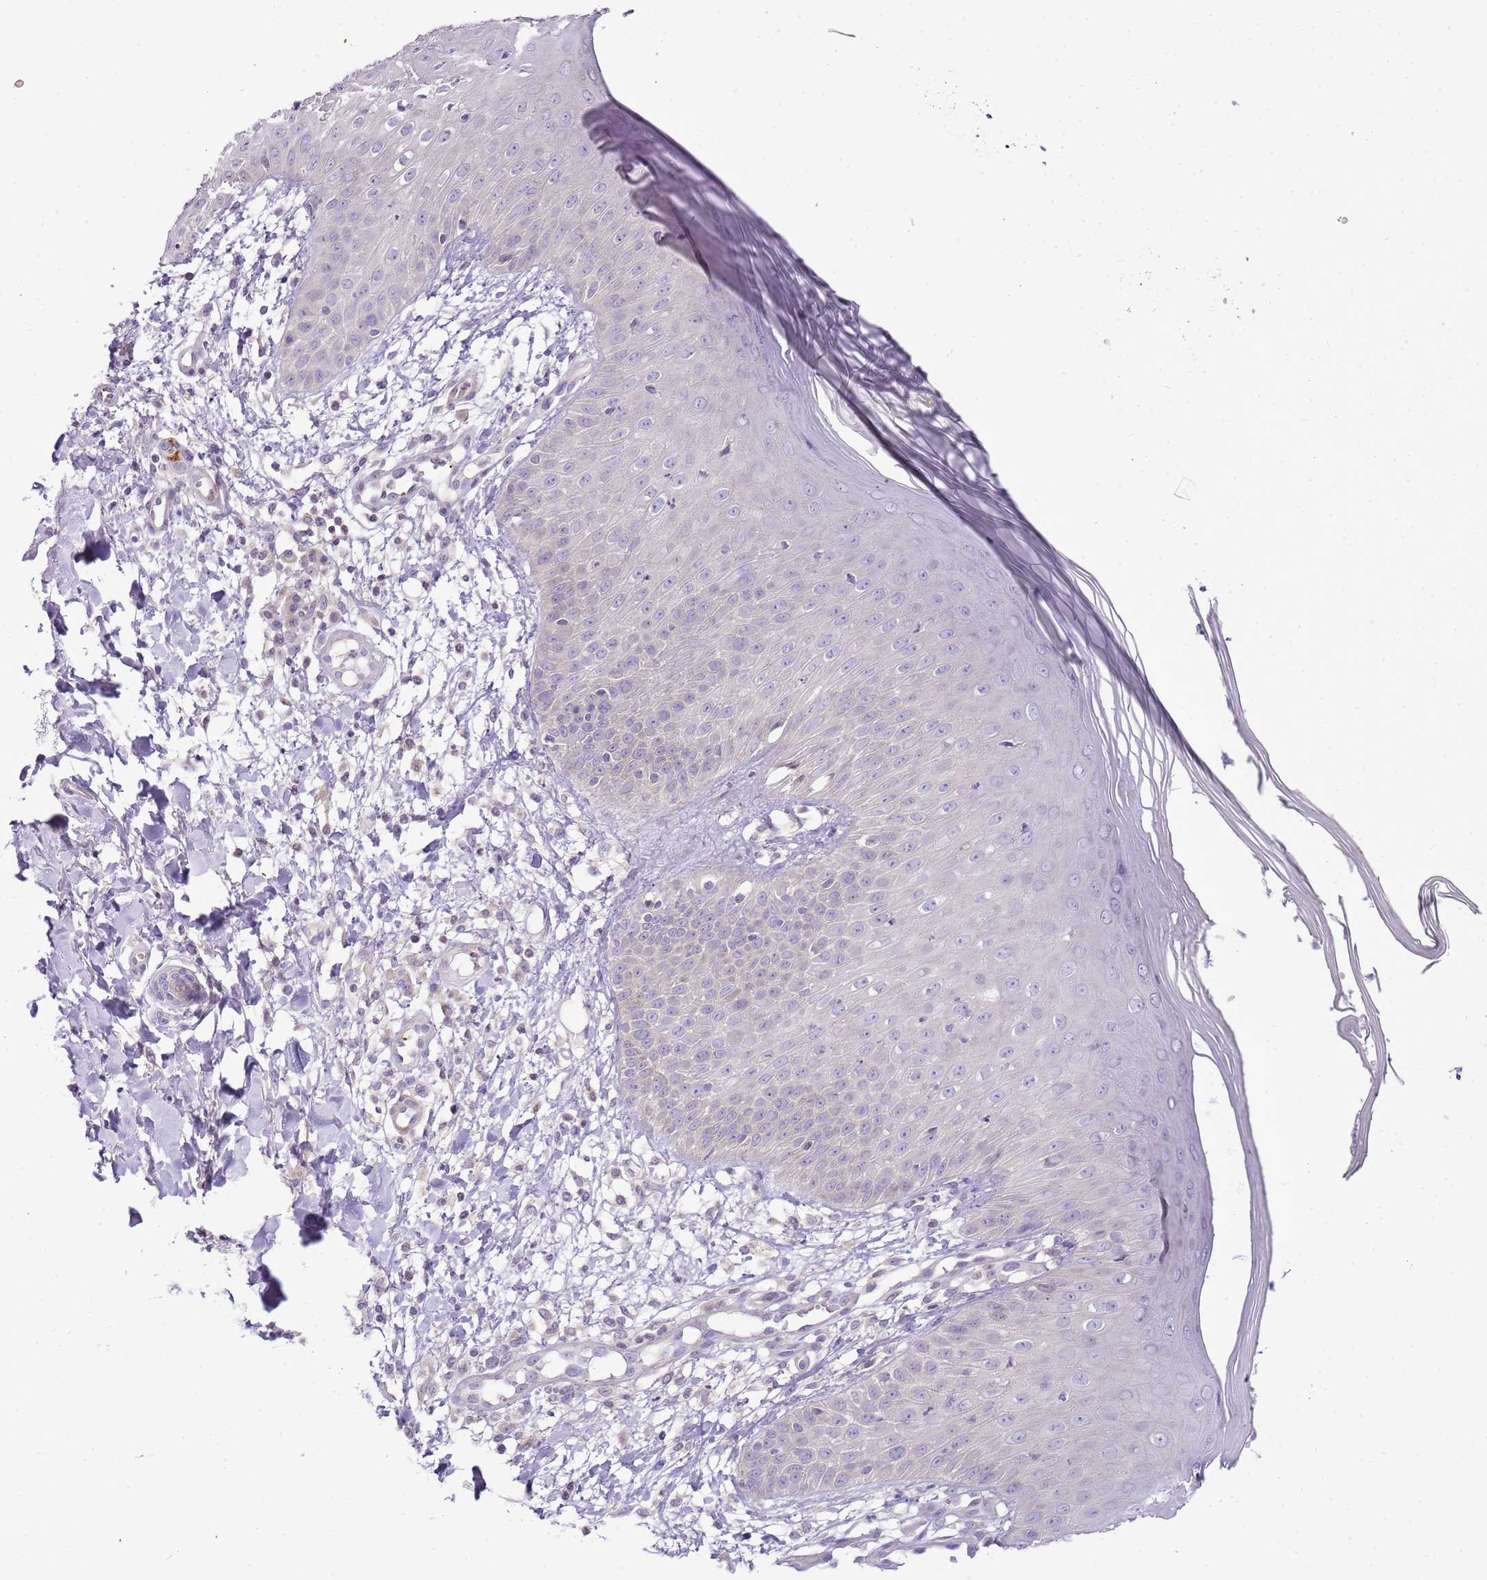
{"staining": {"intensity": "negative", "quantity": "none", "location": "none"}, "tissue": "skin", "cell_type": "Epidermal cells", "image_type": "normal", "snomed": [{"axis": "morphology", "description": "Normal tissue, NOS"}, {"axis": "morphology", "description": "Inflammation, NOS"}, {"axis": "topography", "description": "Soft tissue"}, {"axis": "topography", "description": "Anal"}], "caption": "The photomicrograph demonstrates no staining of epidermal cells in normal skin.", "gene": "CAPN7", "patient": {"sex": "female", "age": 15}}